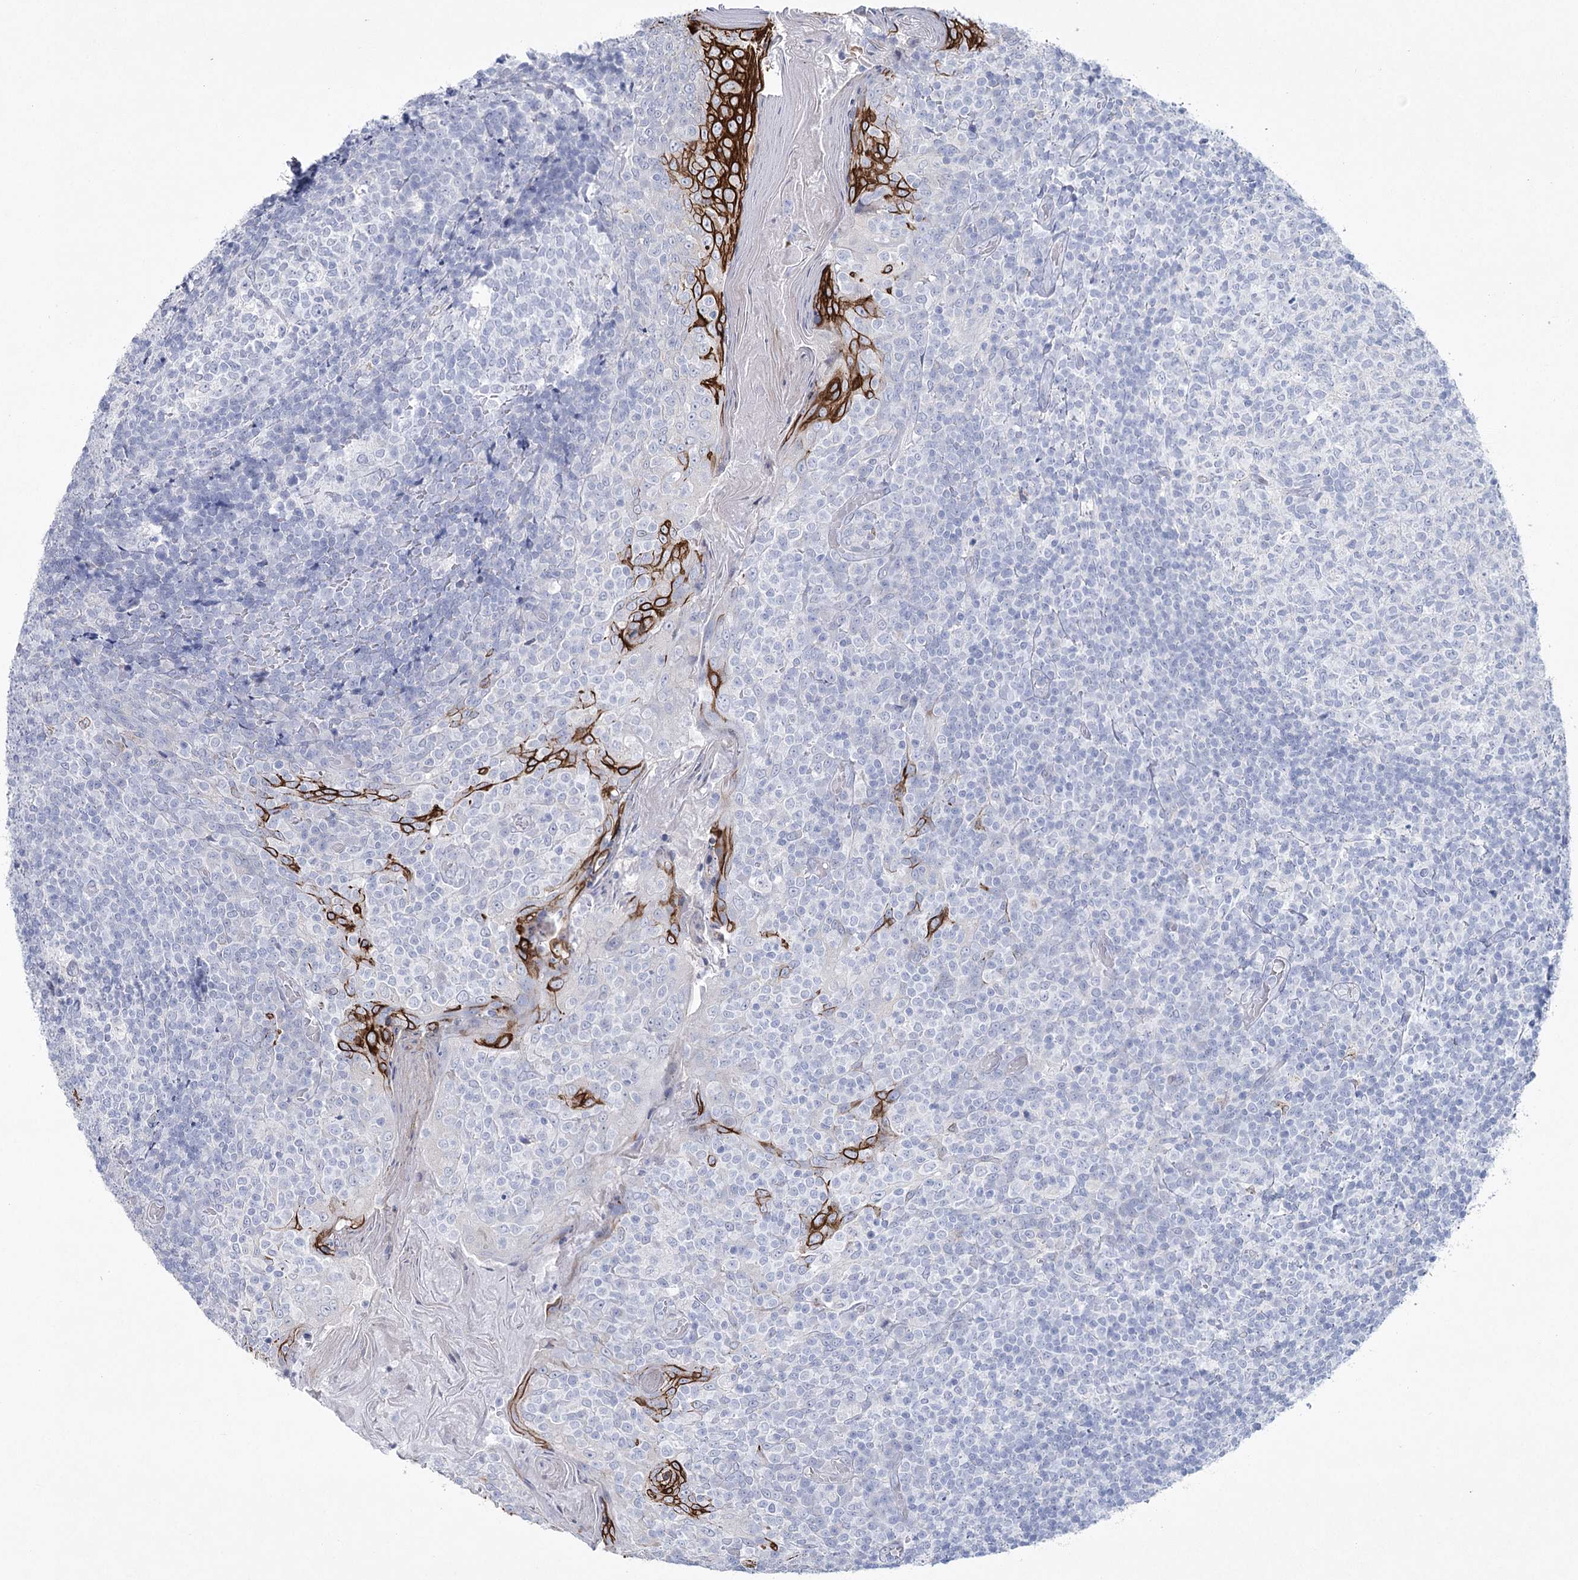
{"staining": {"intensity": "negative", "quantity": "none", "location": "none"}, "tissue": "tonsil", "cell_type": "Germinal center cells", "image_type": "normal", "snomed": [{"axis": "morphology", "description": "Normal tissue, NOS"}, {"axis": "topography", "description": "Tonsil"}], "caption": "Immunohistochemistry image of unremarkable tonsil: tonsil stained with DAB (3,3'-diaminobenzidine) exhibits no significant protein staining in germinal center cells. (Stains: DAB (3,3'-diaminobenzidine) immunohistochemistry (IHC) with hematoxylin counter stain, Microscopy: brightfield microscopy at high magnification).", "gene": "CCDC88A", "patient": {"sex": "female", "age": 19}}